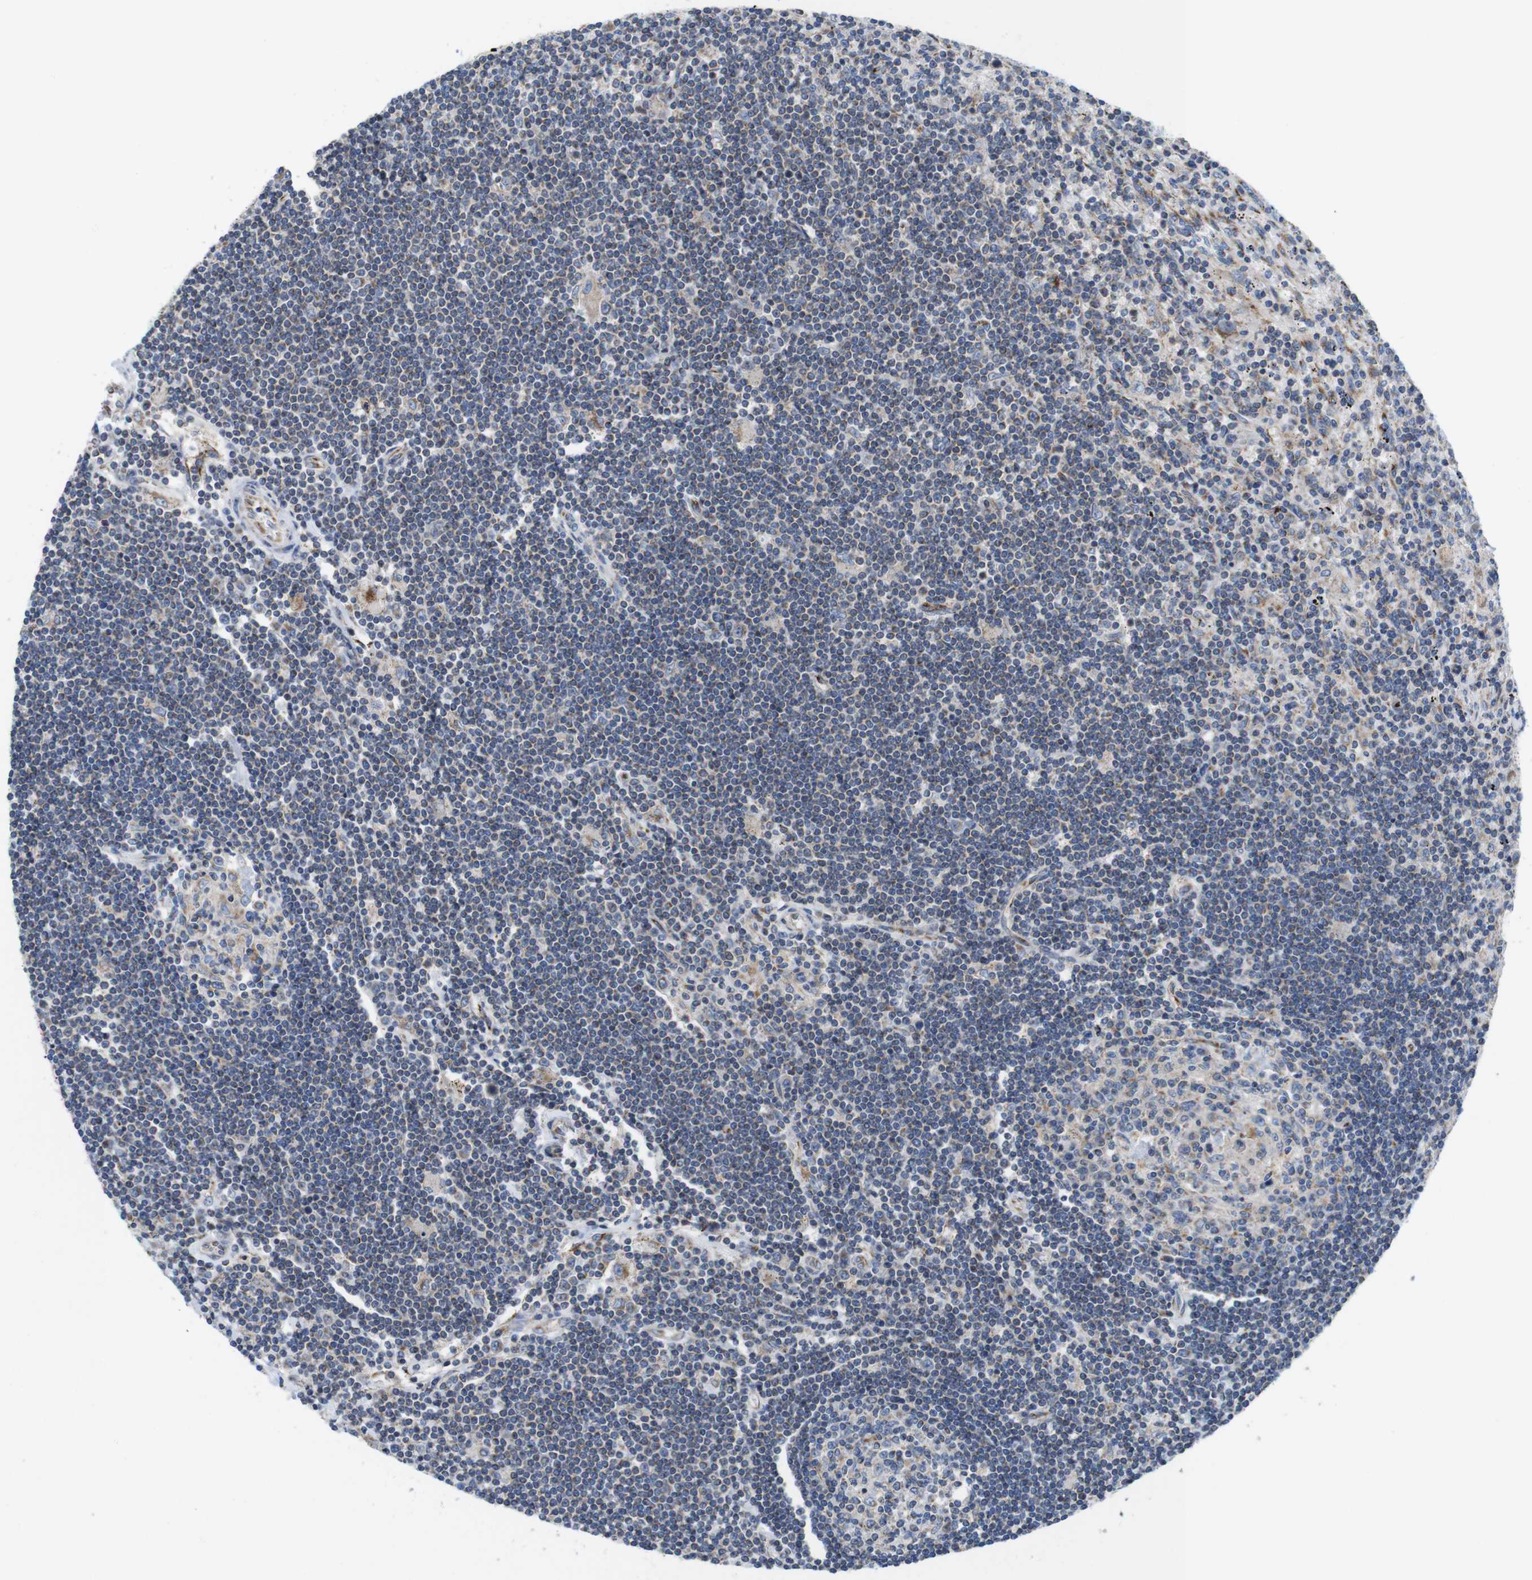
{"staining": {"intensity": "weak", "quantity": ">75%", "location": "cytoplasmic/membranous"}, "tissue": "lymphoma", "cell_type": "Tumor cells", "image_type": "cancer", "snomed": [{"axis": "morphology", "description": "Malignant lymphoma, non-Hodgkin's type, Low grade"}, {"axis": "topography", "description": "Spleen"}], "caption": "Immunohistochemical staining of lymphoma shows low levels of weak cytoplasmic/membranous expression in approximately >75% of tumor cells.", "gene": "EFCAB14", "patient": {"sex": "male", "age": 76}}